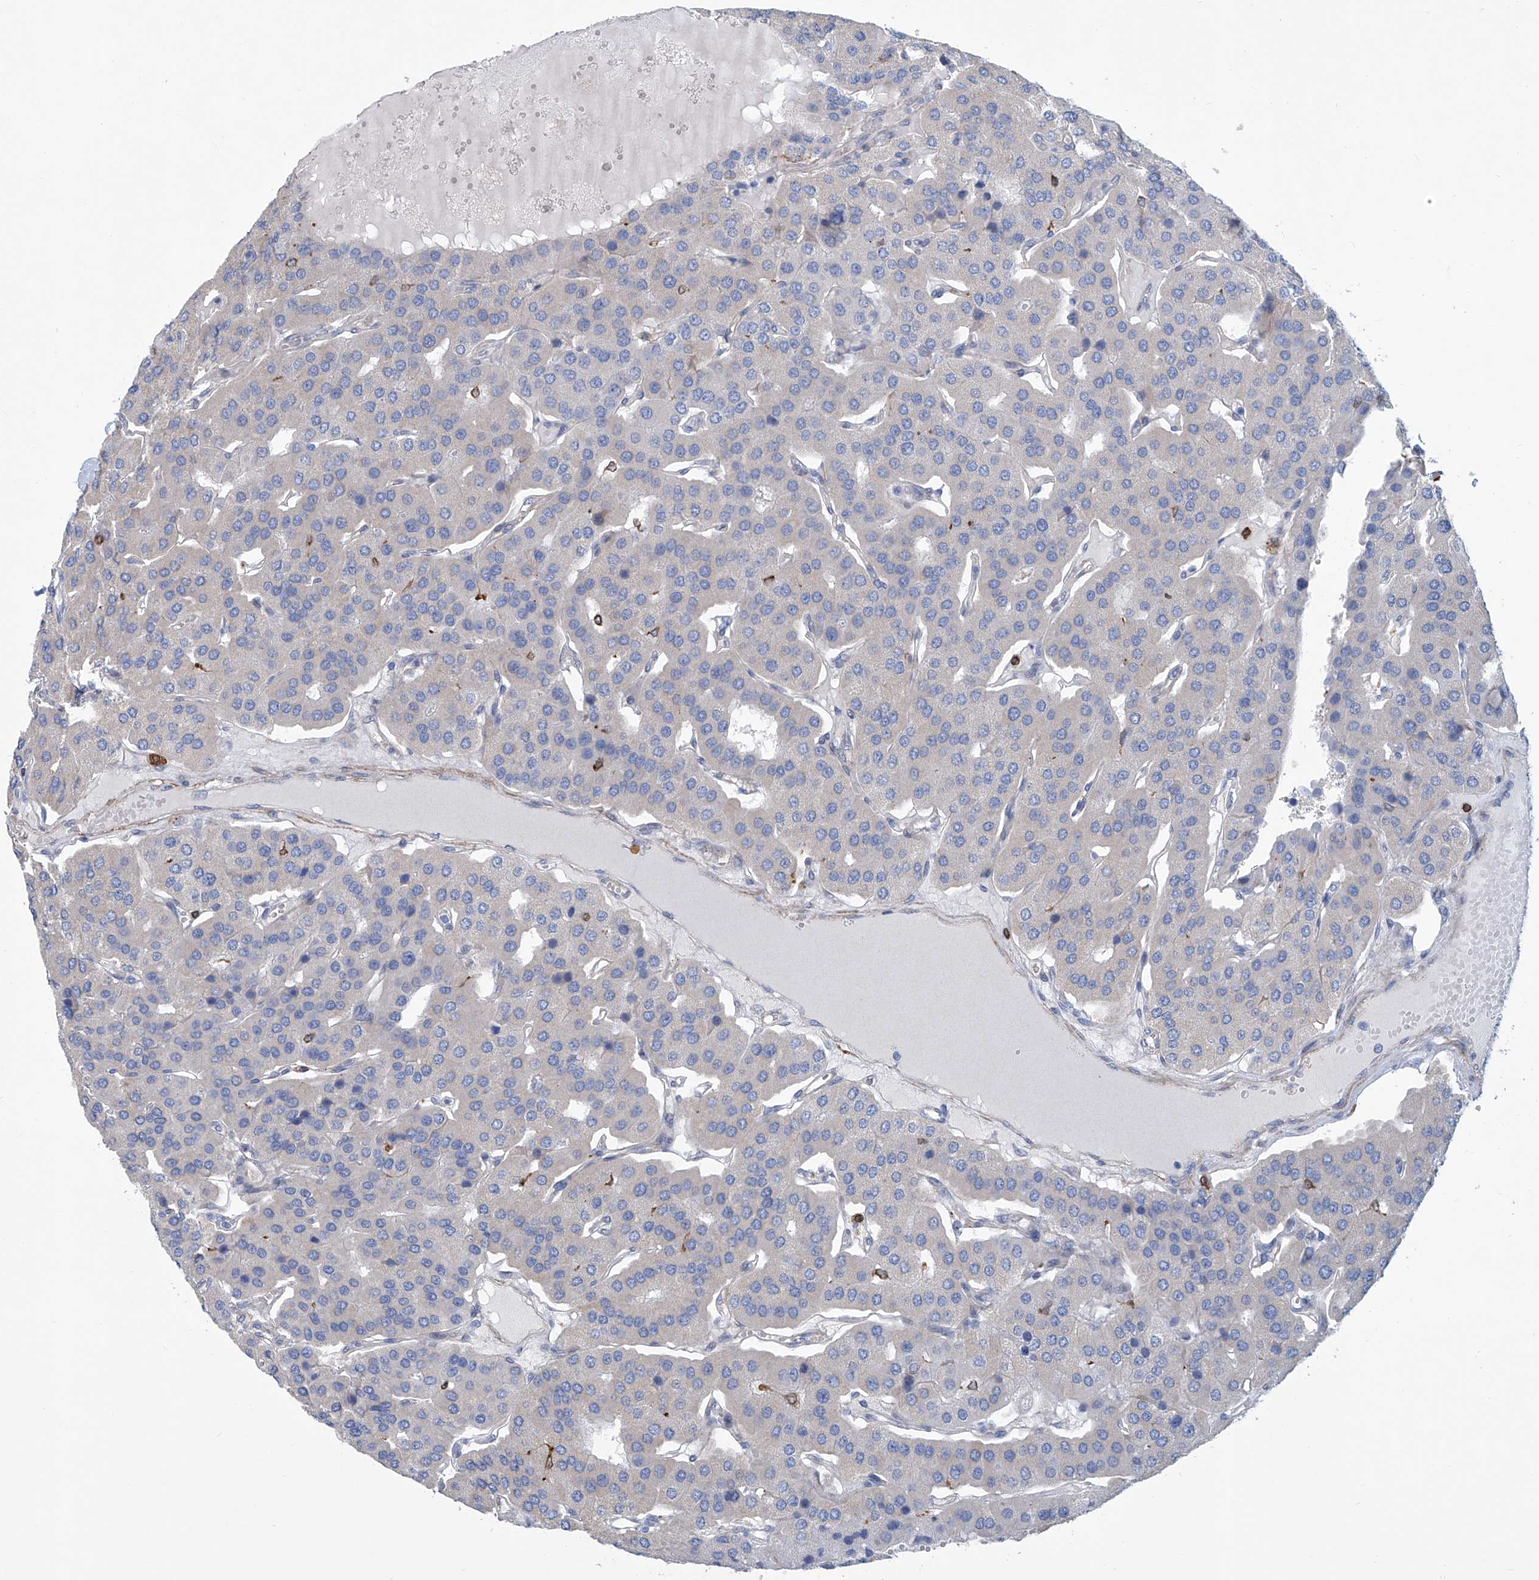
{"staining": {"intensity": "negative", "quantity": "none", "location": "none"}, "tissue": "parathyroid gland", "cell_type": "Glandular cells", "image_type": "normal", "snomed": [{"axis": "morphology", "description": "Normal tissue, NOS"}, {"axis": "morphology", "description": "Adenoma, NOS"}, {"axis": "topography", "description": "Parathyroid gland"}], "caption": "Glandular cells are negative for brown protein staining in unremarkable parathyroid gland.", "gene": "TNN", "patient": {"sex": "female", "age": 86}}